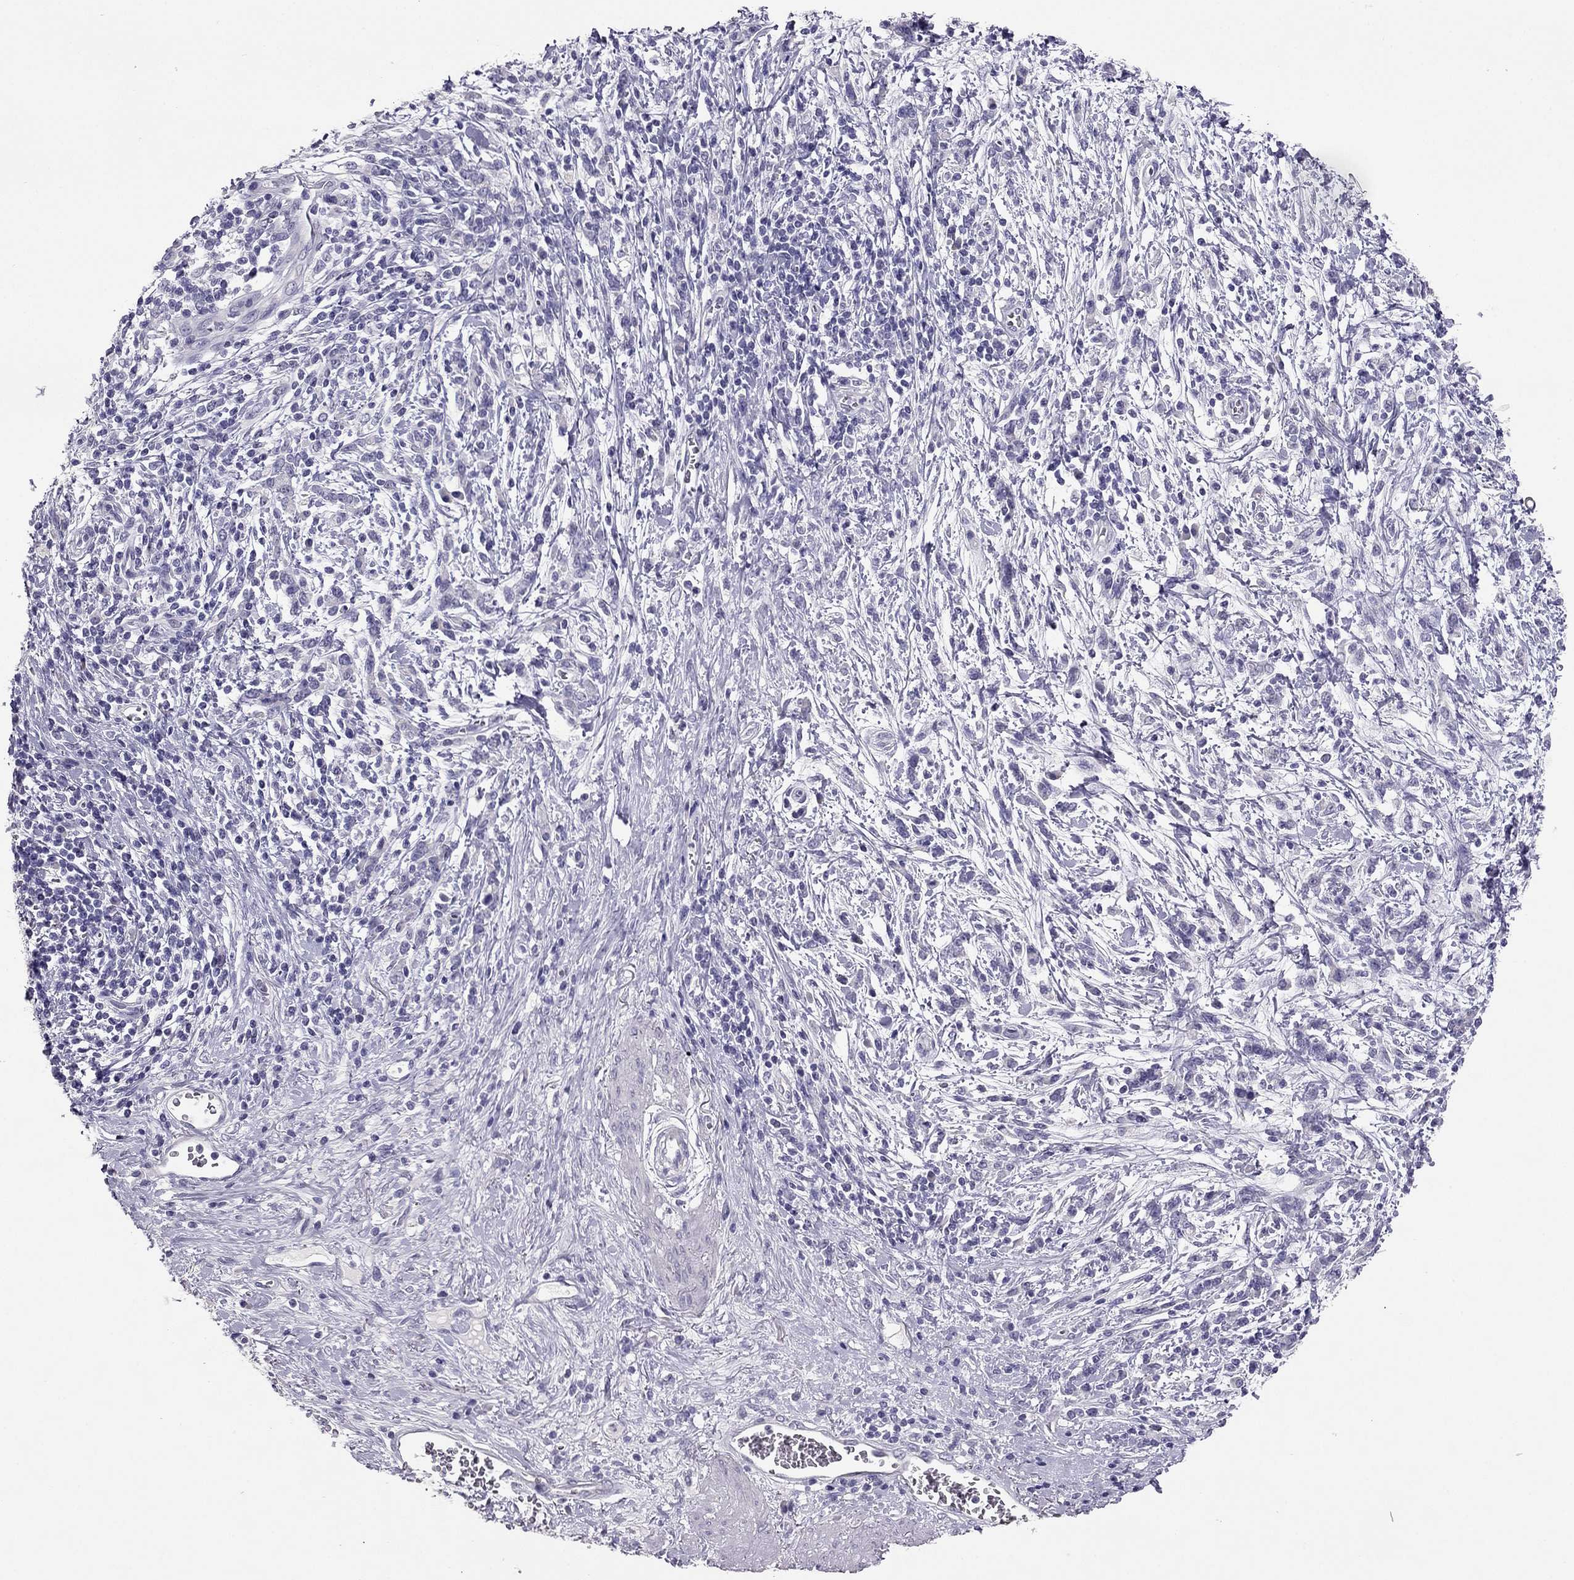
{"staining": {"intensity": "negative", "quantity": "none", "location": "none"}, "tissue": "stomach cancer", "cell_type": "Tumor cells", "image_type": "cancer", "snomed": [{"axis": "morphology", "description": "Adenocarcinoma, NOS"}, {"axis": "topography", "description": "Stomach"}], "caption": "A histopathology image of stomach cancer stained for a protein displays no brown staining in tumor cells. Brightfield microscopy of immunohistochemistry stained with DAB (brown) and hematoxylin (blue), captured at high magnification.", "gene": "RHO", "patient": {"sex": "female", "age": 57}}